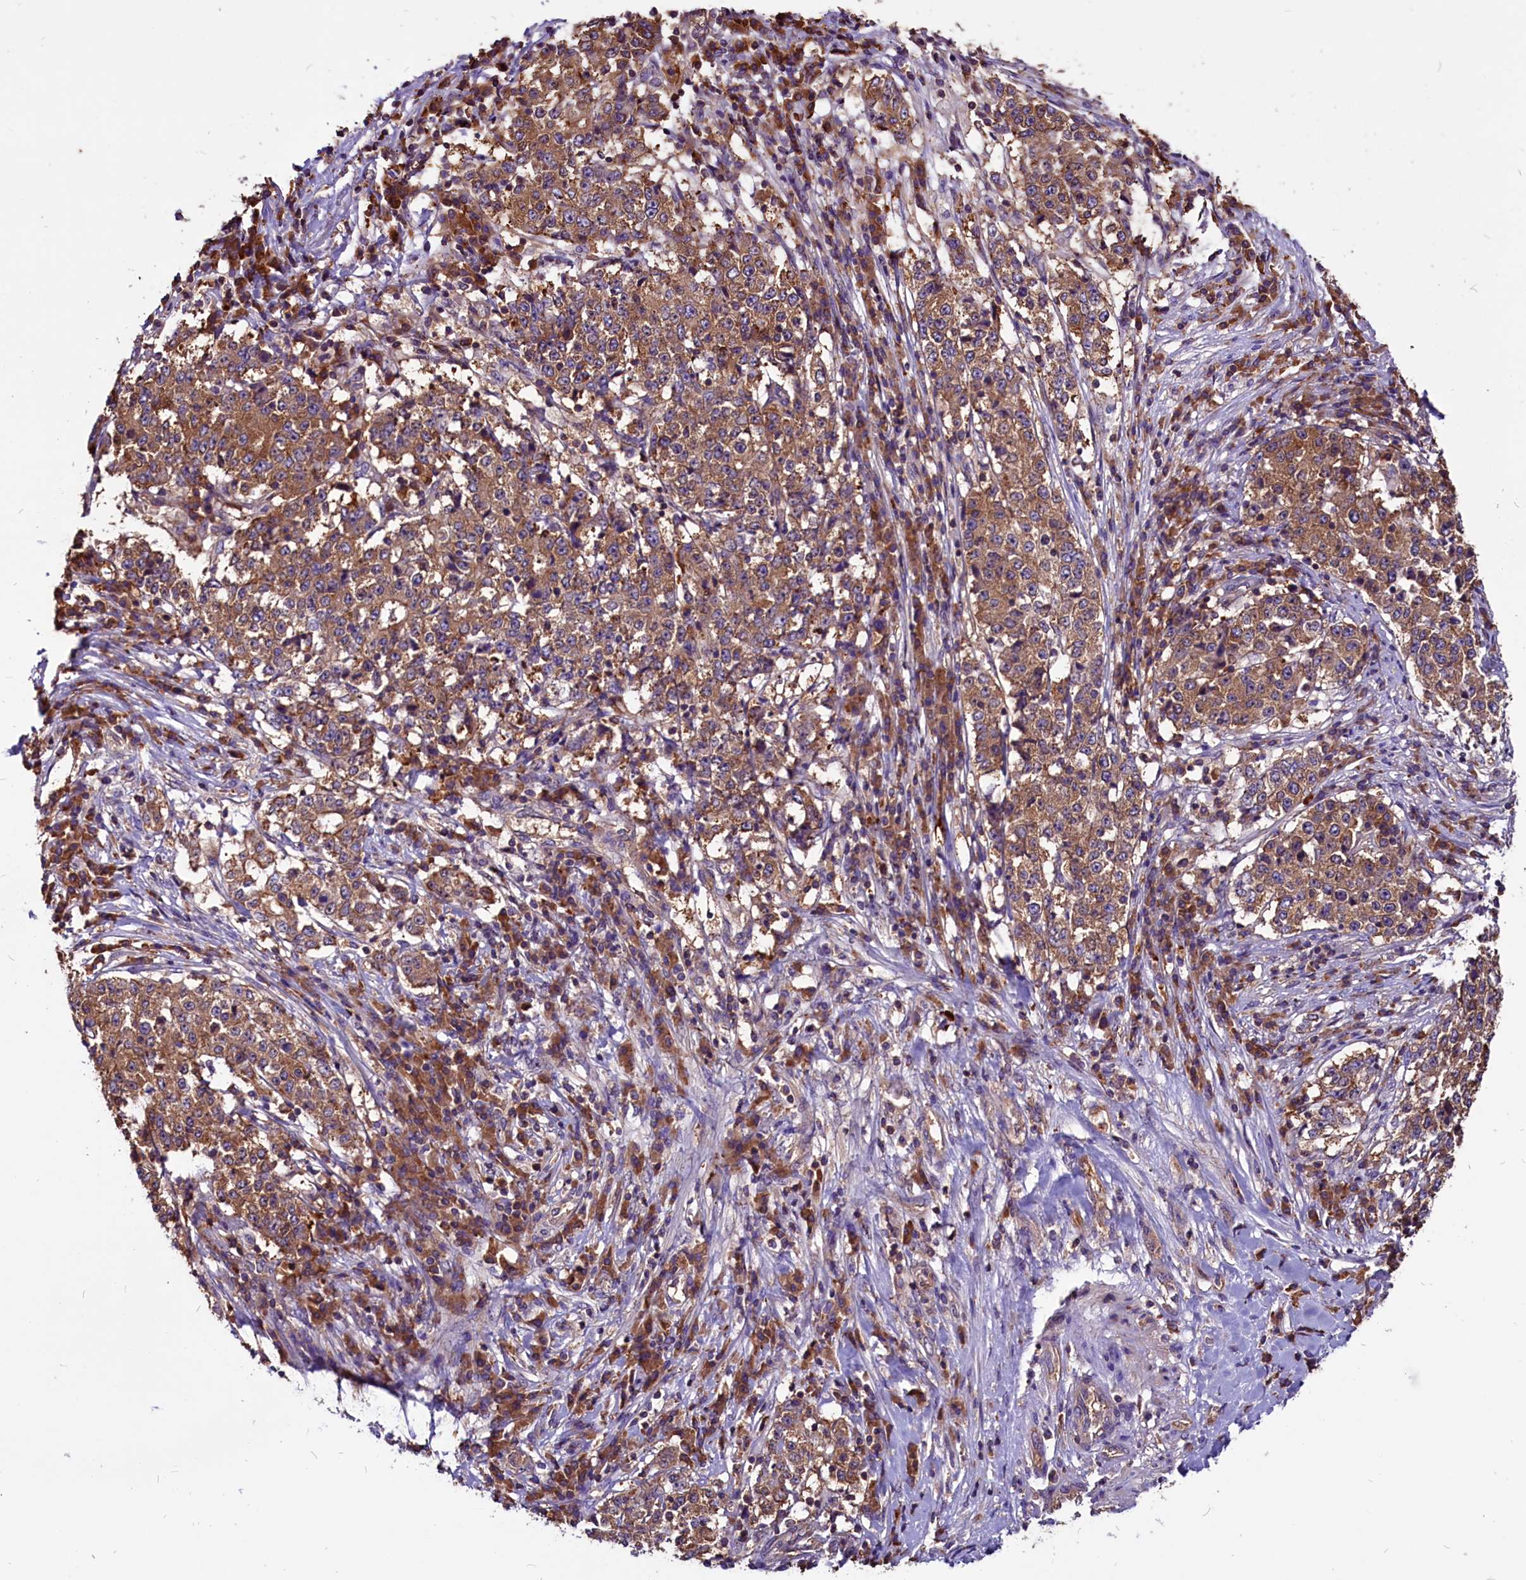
{"staining": {"intensity": "moderate", "quantity": ">75%", "location": "cytoplasmic/membranous"}, "tissue": "stomach cancer", "cell_type": "Tumor cells", "image_type": "cancer", "snomed": [{"axis": "morphology", "description": "Adenocarcinoma, NOS"}, {"axis": "topography", "description": "Stomach"}], "caption": "IHC of human stomach cancer exhibits medium levels of moderate cytoplasmic/membranous expression in approximately >75% of tumor cells.", "gene": "EIF3G", "patient": {"sex": "male", "age": 59}}